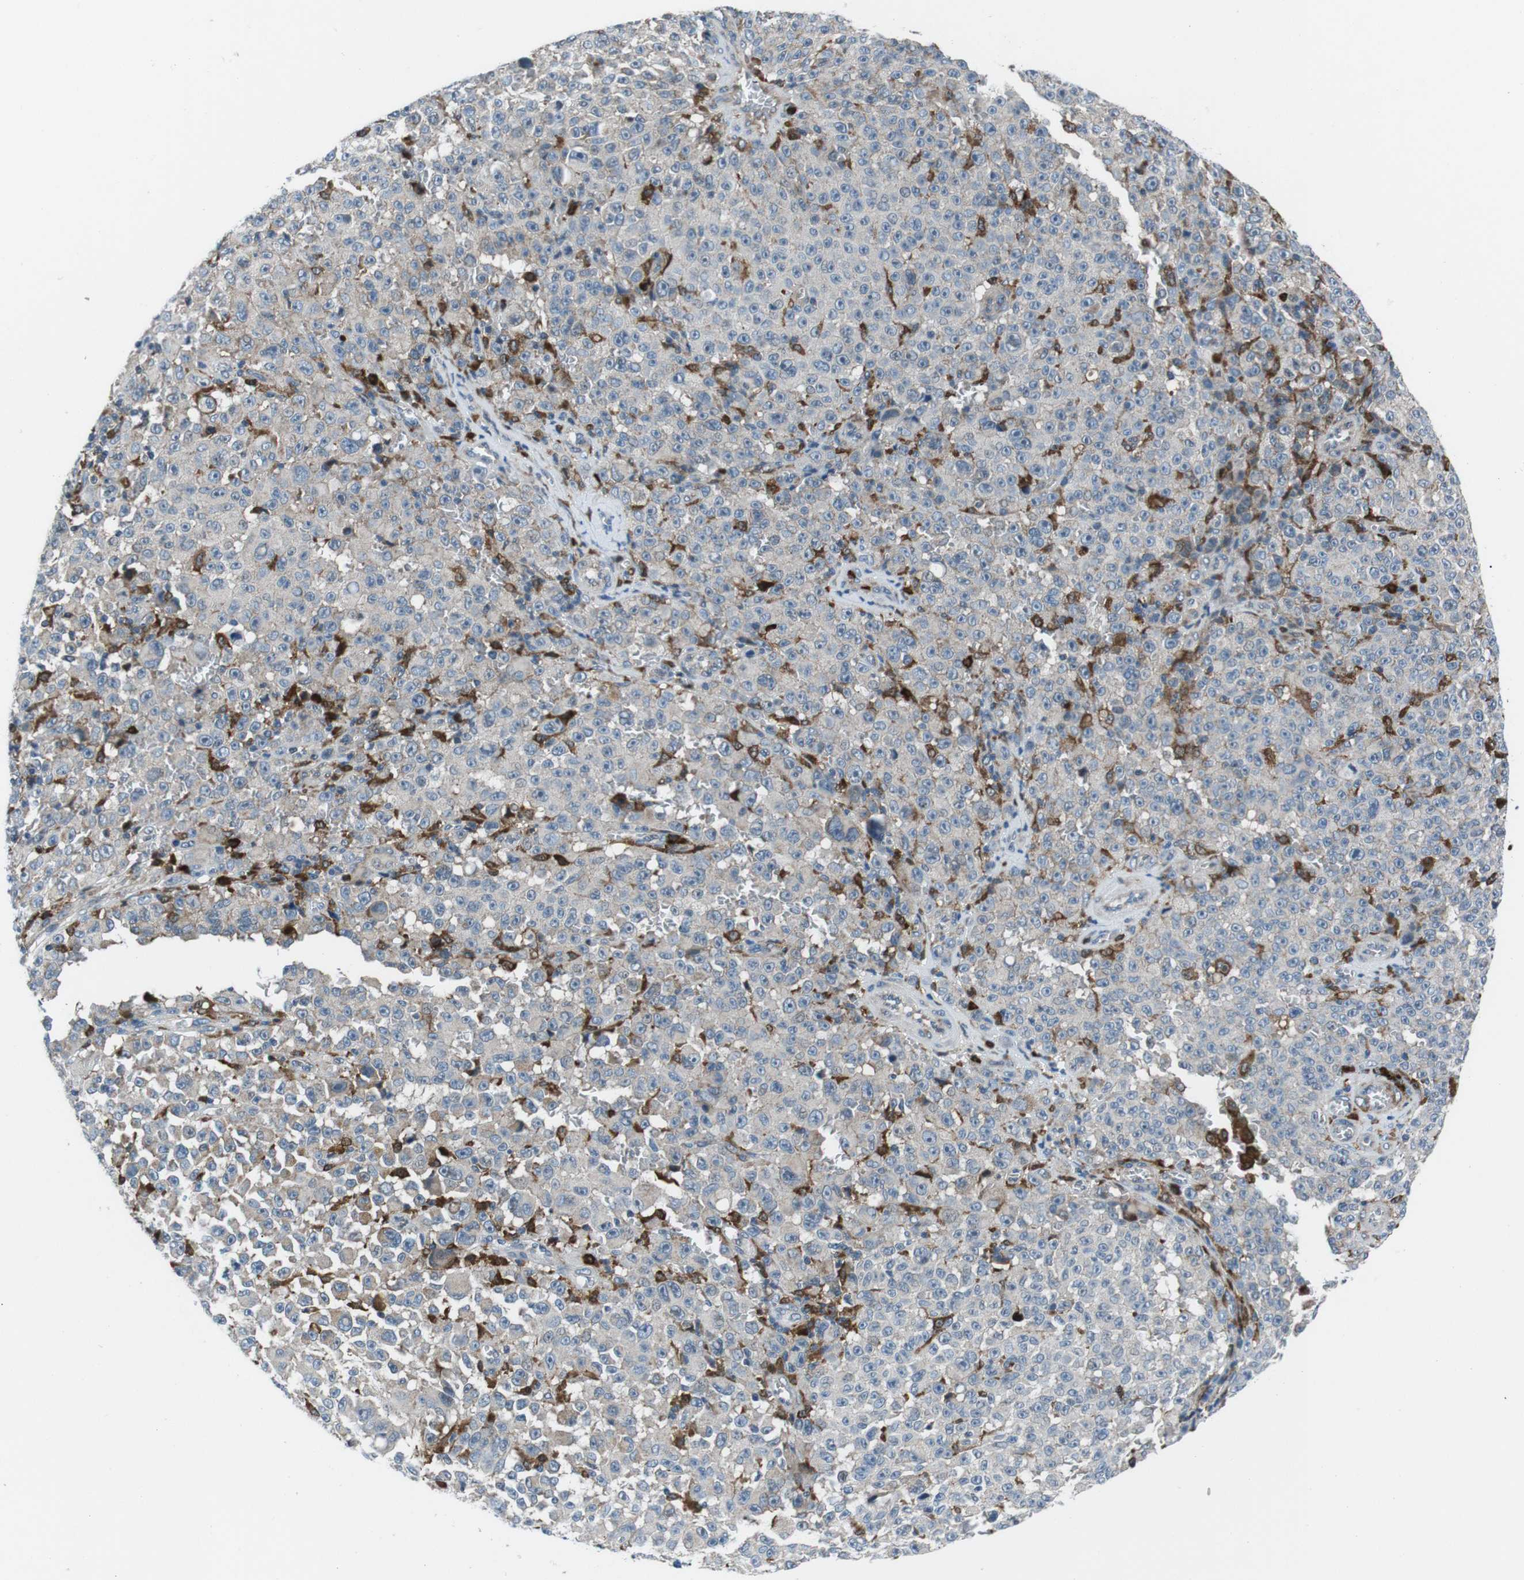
{"staining": {"intensity": "weak", "quantity": "<25%", "location": "cytoplasmic/membranous"}, "tissue": "melanoma", "cell_type": "Tumor cells", "image_type": "cancer", "snomed": [{"axis": "morphology", "description": "Malignant melanoma, NOS"}, {"axis": "topography", "description": "Skin"}], "caption": "Malignant melanoma was stained to show a protein in brown. There is no significant positivity in tumor cells.", "gene": "BLNK", "patient": {"sex": "female", "age": 82}}